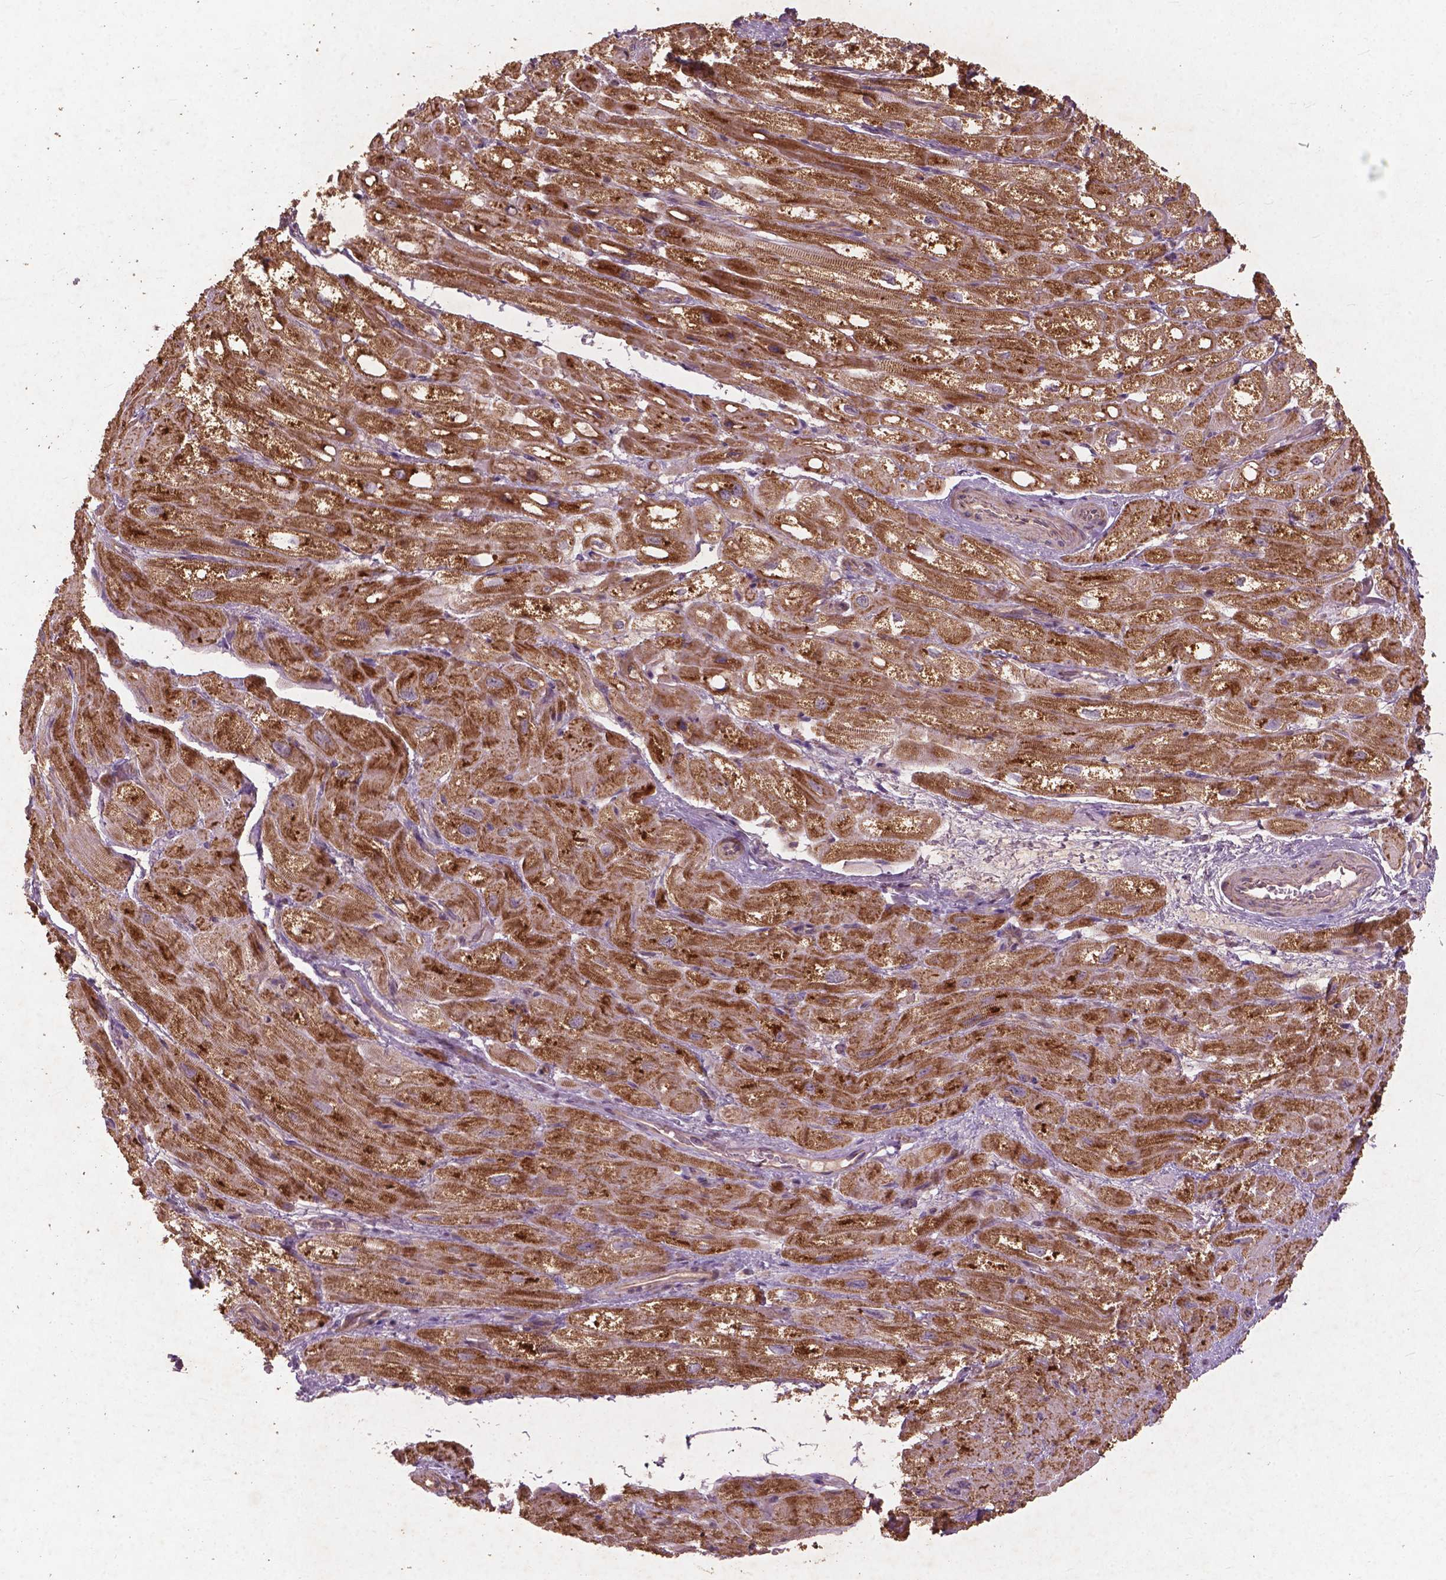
{"staining": {"intensity": "moderate", "quantity": "25%-75%", "location": "cytoplasmic/membranous"}, "tissue": "heart muscle", "cell_type": "Cardiomyocytes", "image_type": "normal", "snomed": [{"axis": "morphology", "description": "Normal tissue, NOS"}, {"axis": "topography", "description": "Heart"}], "caption": "This is an image of immunohistochemistry (IHC) staining of benign heart muscle, which shows moderate positivity in the cytoplasmic/membranous of cardiomyocytes.", "gene": "ST6GALNAC5", "patient": {"sex": "female", "age": 69}}